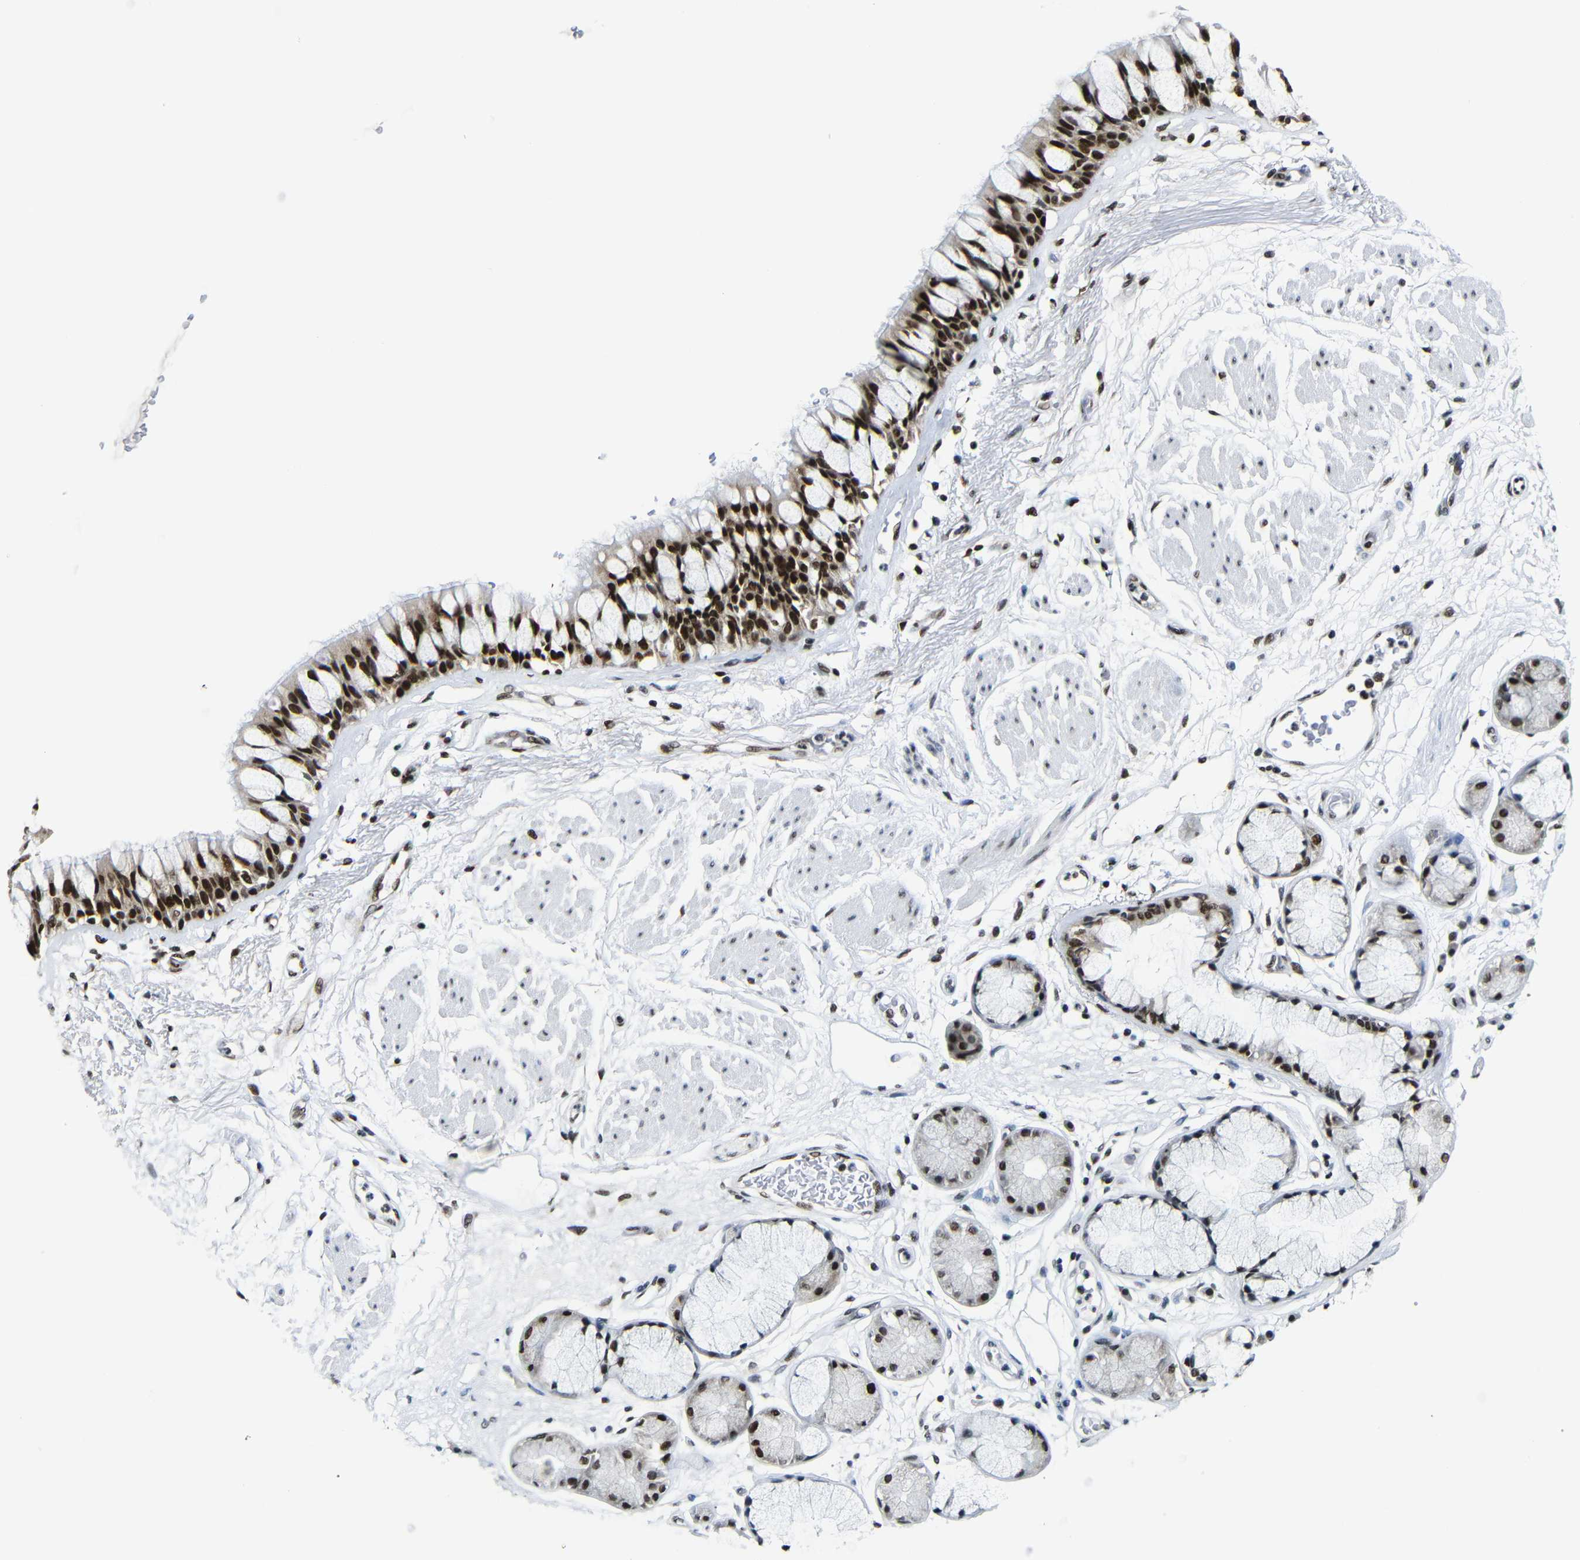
{"staining": {"intensity": "strong", "quantity": ">75%", "location": "nuclear"}, "tissue": "bronchus", "cell_type": "Respiratory epithelial cells", "image_type": "normal", "snomed": [{"axis": "morphology", "description": "Normal tissue, NOS"}, {"axis": "topography", "description": "Bronchus"}], "caption": "Immunohistochemistry (IHC) photomicrograph of normal bronchus: bronchus stained using IHC demonstrates high levels of strong protein expression localized specifically in the nuclear of respiratory epithelial cells, appearing as a nuclear brown color.", "gene": "PTBP1", "patient": {"sex": "male", "age": 66}}